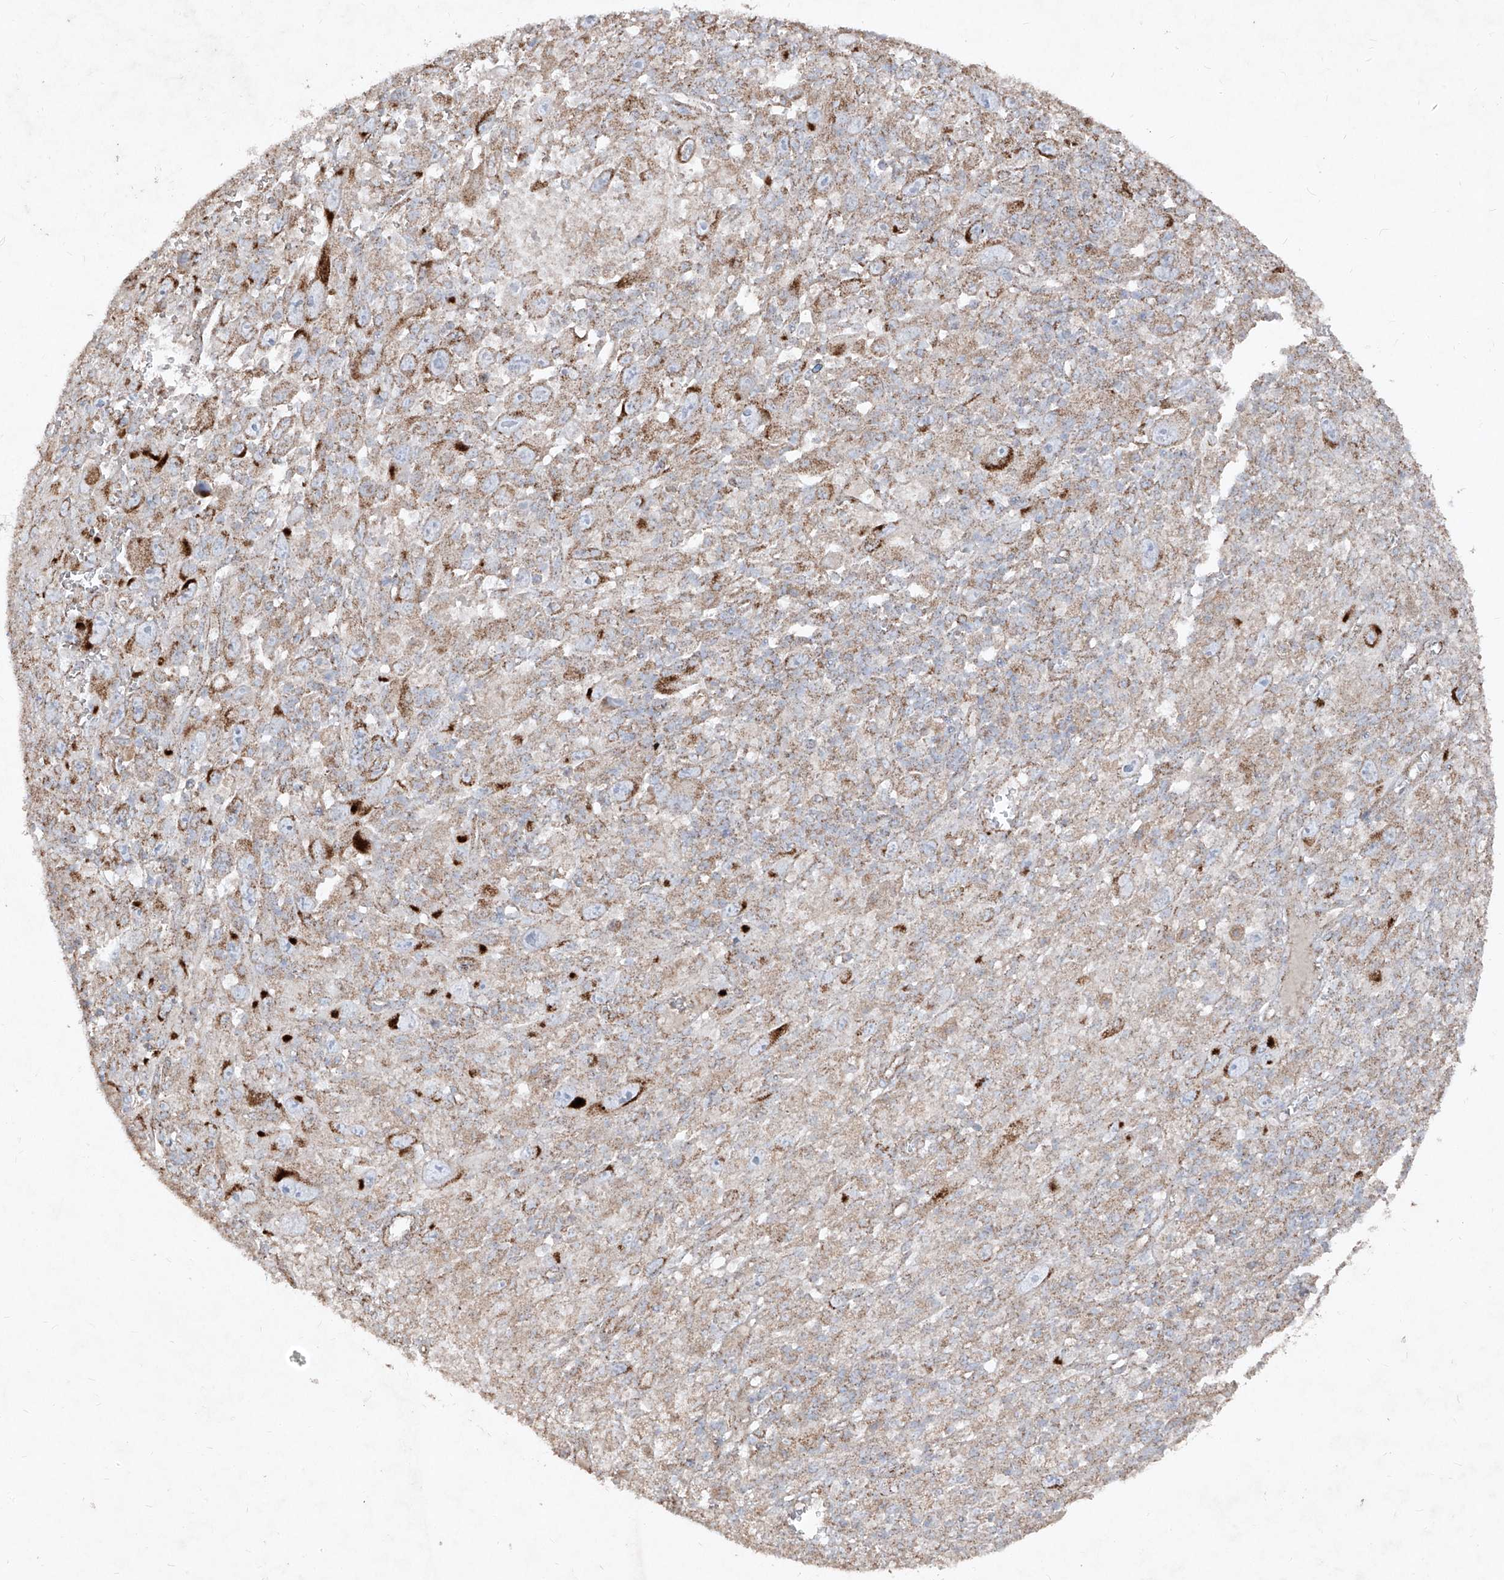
{"staining": {"intensity": "moderate", "quantity": "<25%", "location": "cytoplasmic/membranous"}, "tissue": "melanoma", "cell_type": "Tumor cells", "image_type": "cancer", "snomed": [{"axis": "morphology", "description": "Malignant melanoma, Metastatic site"}, {"axis": "topography", "description": "Skin"}], "caption": "Tumor cells exhibit low levels of moderate cytoplasmic/membranous positivity in about <25% of cells in human malignant melanoma (metastatic site).", "gene": "ABCD3", "patient": {"sex": "female", "age": 56}}